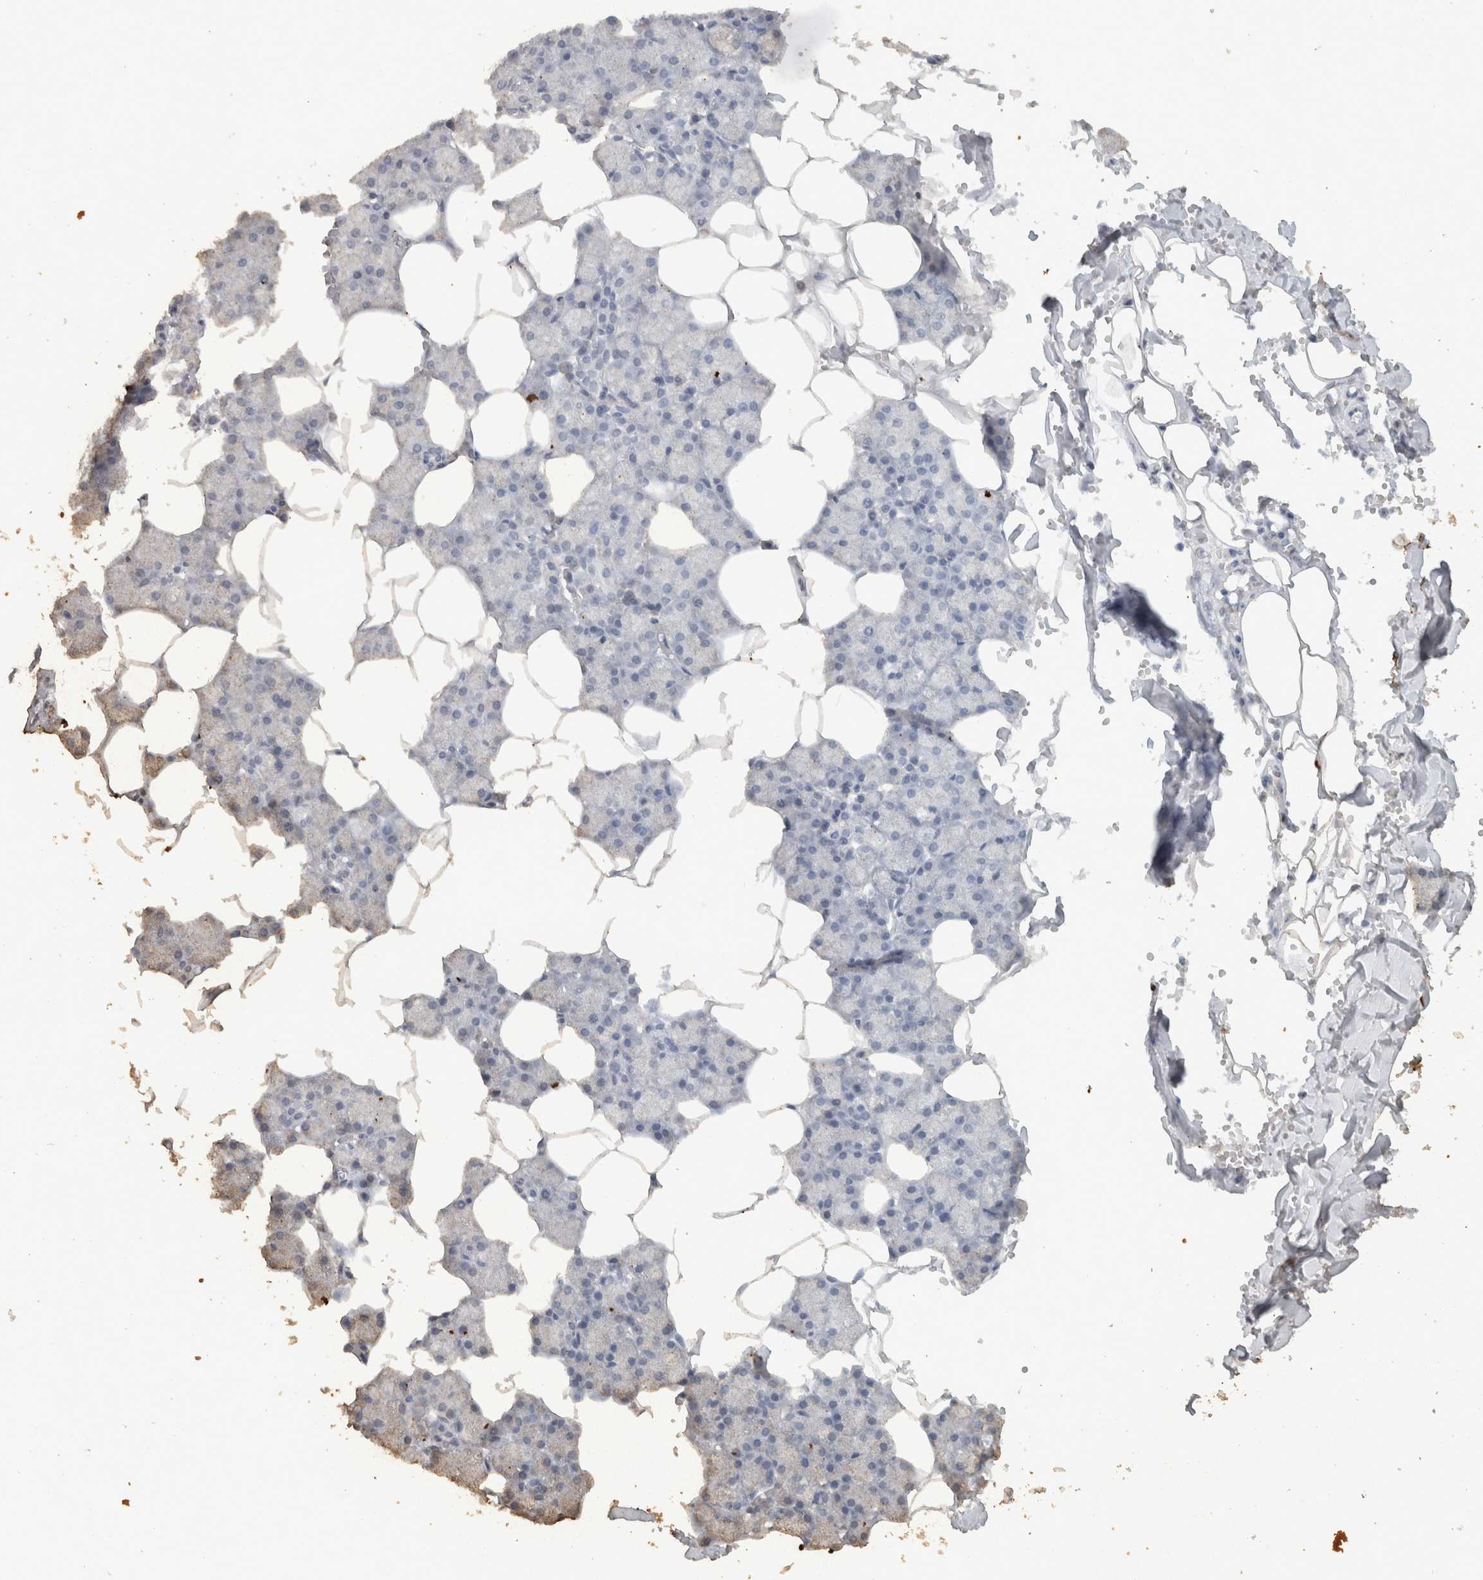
{"staining": {"intensity": "negative", "quantity": "none", "location": "none"}, "tissue": "salivary gland", "cell_type": "Glandular cells", "image_type": "normal", "snomed": [{"axis": "morphology", "description": "Normal tissue, NOS"}, {"axis": "topography", "description": "Salivary gland"}], "caption": "Immunohistochemical staining of benign human salivary gland displays no significant positivity in glandular cells. The staining was performed using DAB (3,3'-diaminobenzidine) to visualize the protein expression in brown, while the nuclei were stained in blue with hematoxylin (Magnification: 20x).", "gene": "HAND2", "patient": {"sex": "male", "age": 62}}